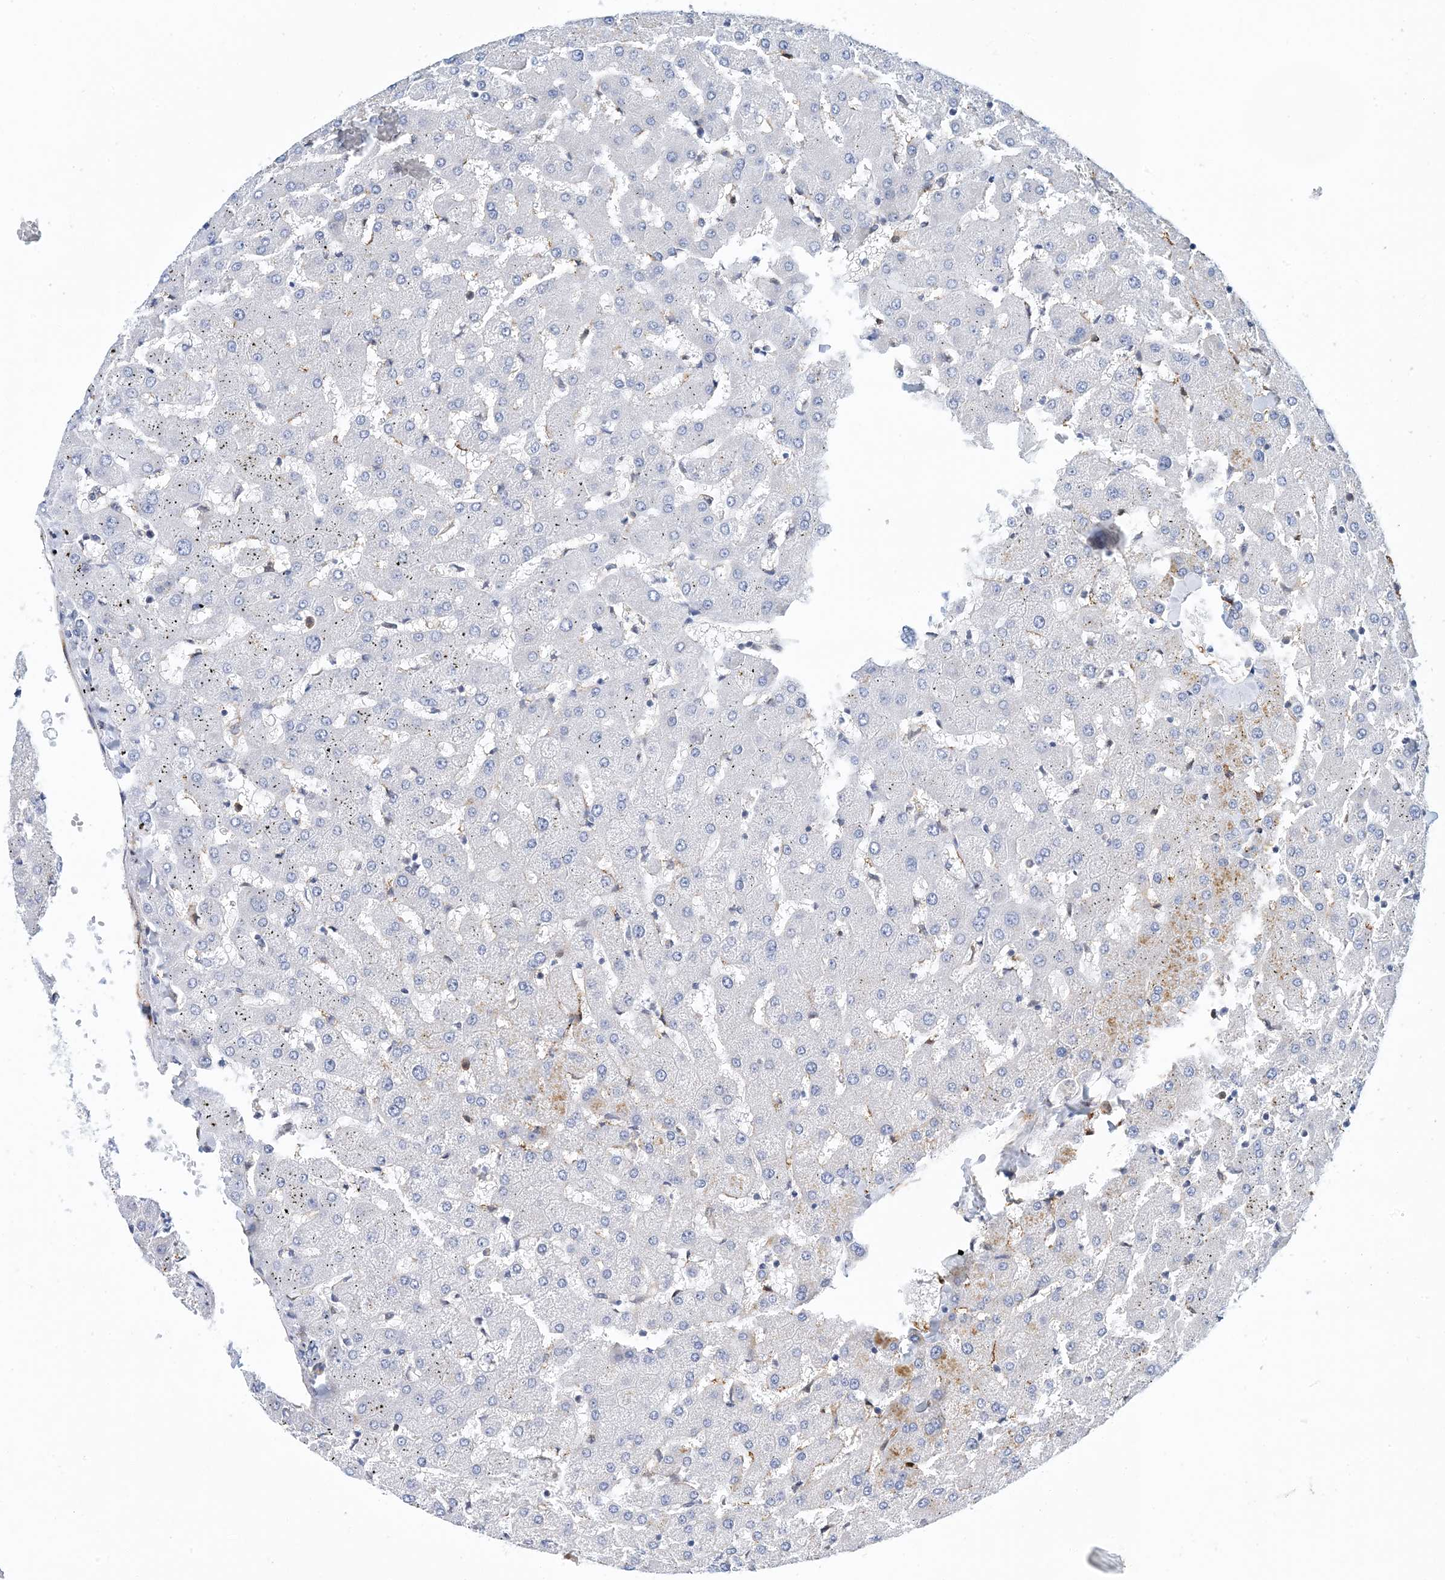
{"staining": {"intensity": "negative", "quantity": "none", "location": "none"}, "tissue": "liver", "cell_type": "Cholangiocytes", "image_type": "normal", "snomed": [{"axis": "morphology", "description": "Normal tissue, NOS"}, {"axis": "topography", "description": "Liver"}], "caption": "High magnification brightfield microscopy of benign liver stained with DAB (brown) and counterstained with hematoxylin (blue): cholangiocytes show no significant positivity. (Immunohistochemistry (ihc), brightfield microscopy, high magnification).", "gene": "PCDHA2", "patient": {"sex": "female", "age": 63}}